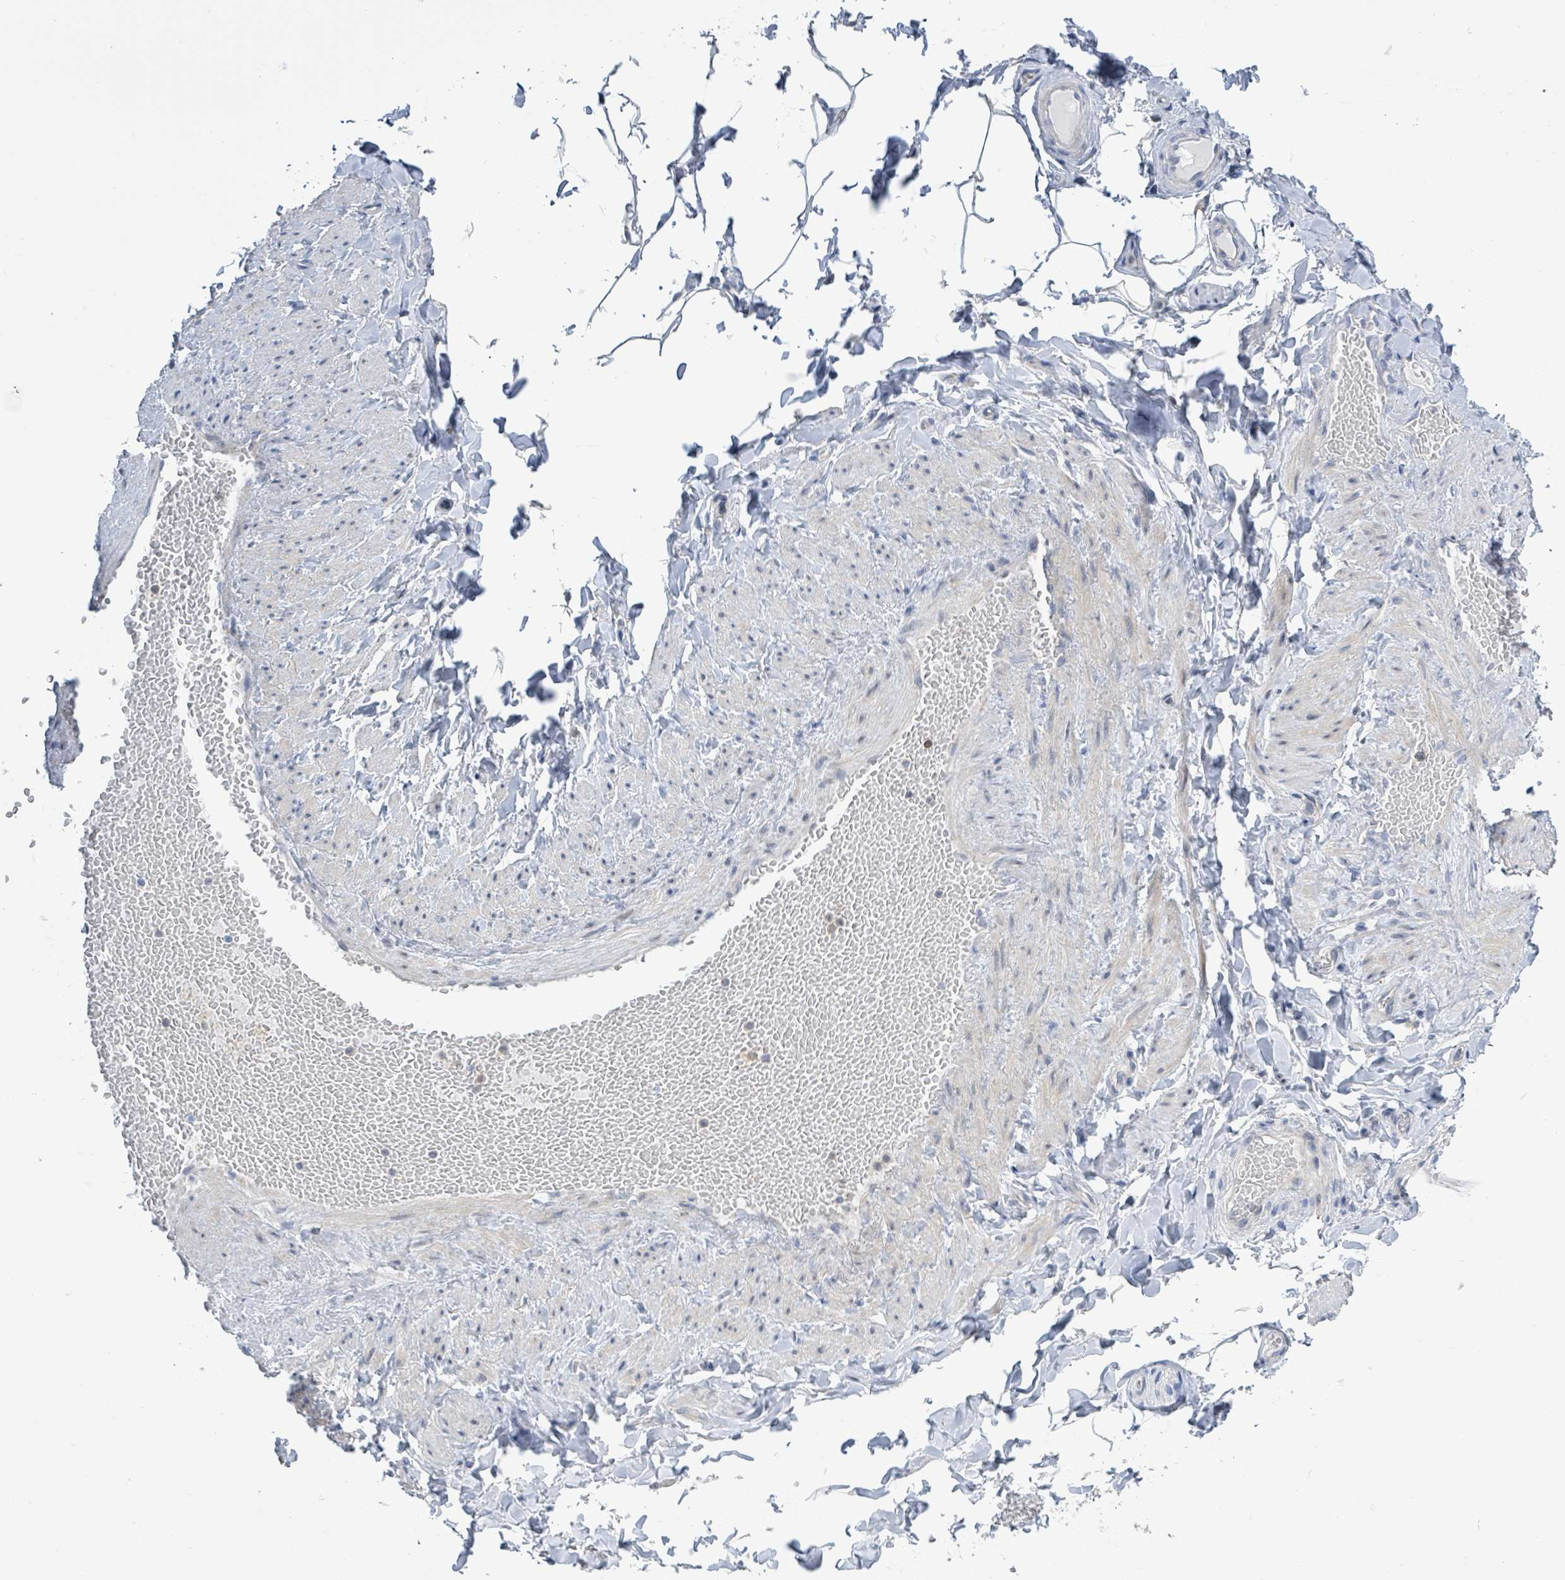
{"staining": {"intensity": "negative", "quantity": "none", "location": "none"}, "tissue": "adipose tissue", "cell_type": "Adipocytes", "image_type": "normal", "snomed": [{"axis": "morphology", "description": "Normal tissue, NOS"}, {"axis": "topography", "description": "Soft tissue"}, {"axis": "topography", "description": "Vascular tissue"}], "caption": "This is an immunohistochemistry (IHC) histopathology image of benign adipose tissue. There is no staining in adipocytes.", "gene": "DGKZ", "patient": {"sex": "male", "age": 54}}